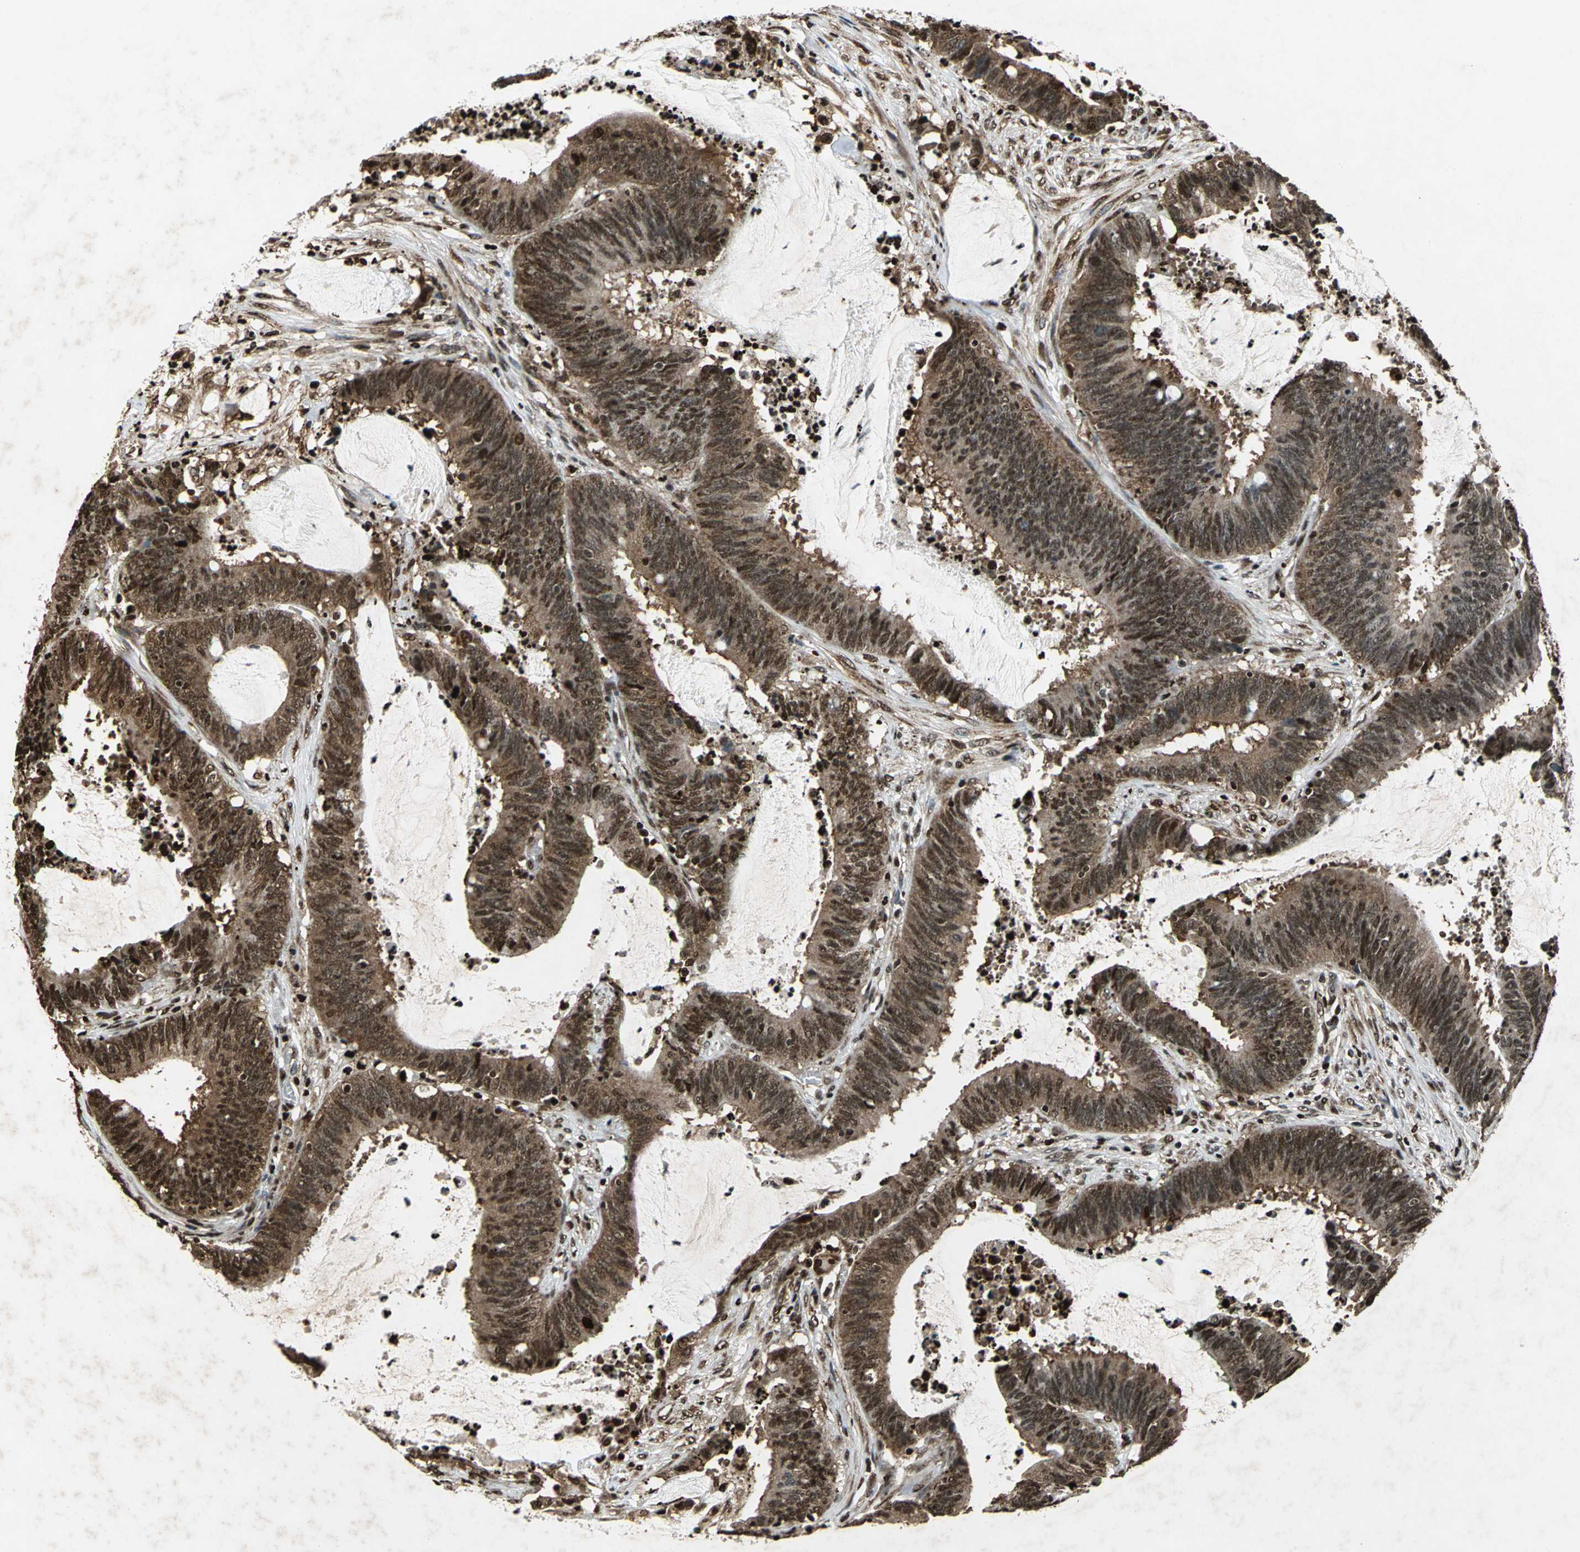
{"staining": {"intensity": "moderate", "quantity": ">75%", "location": "cytoplasmic/membranous,nuclear"}, "tissue": "colorectal cancer", "cell_type": "Tumor cells", "image_type": "cancer", "snomed": [{"axis": "morphology", "description": "Adenocarcinoma, NOS"}, {"axis": "topography", "description": "Rectum"}], "caption": "Adenocarcinoma (colorectal) stained with DAB (3,3'-diaminobenzidine) immunohistochemistry (IHC) reveals medium levels of moderate cytoplasmic/membranous and nuclear staining in about >75% of tumor cells.", "gene": "ANP32A", "patient": {"sex": "female", "age": 66}}